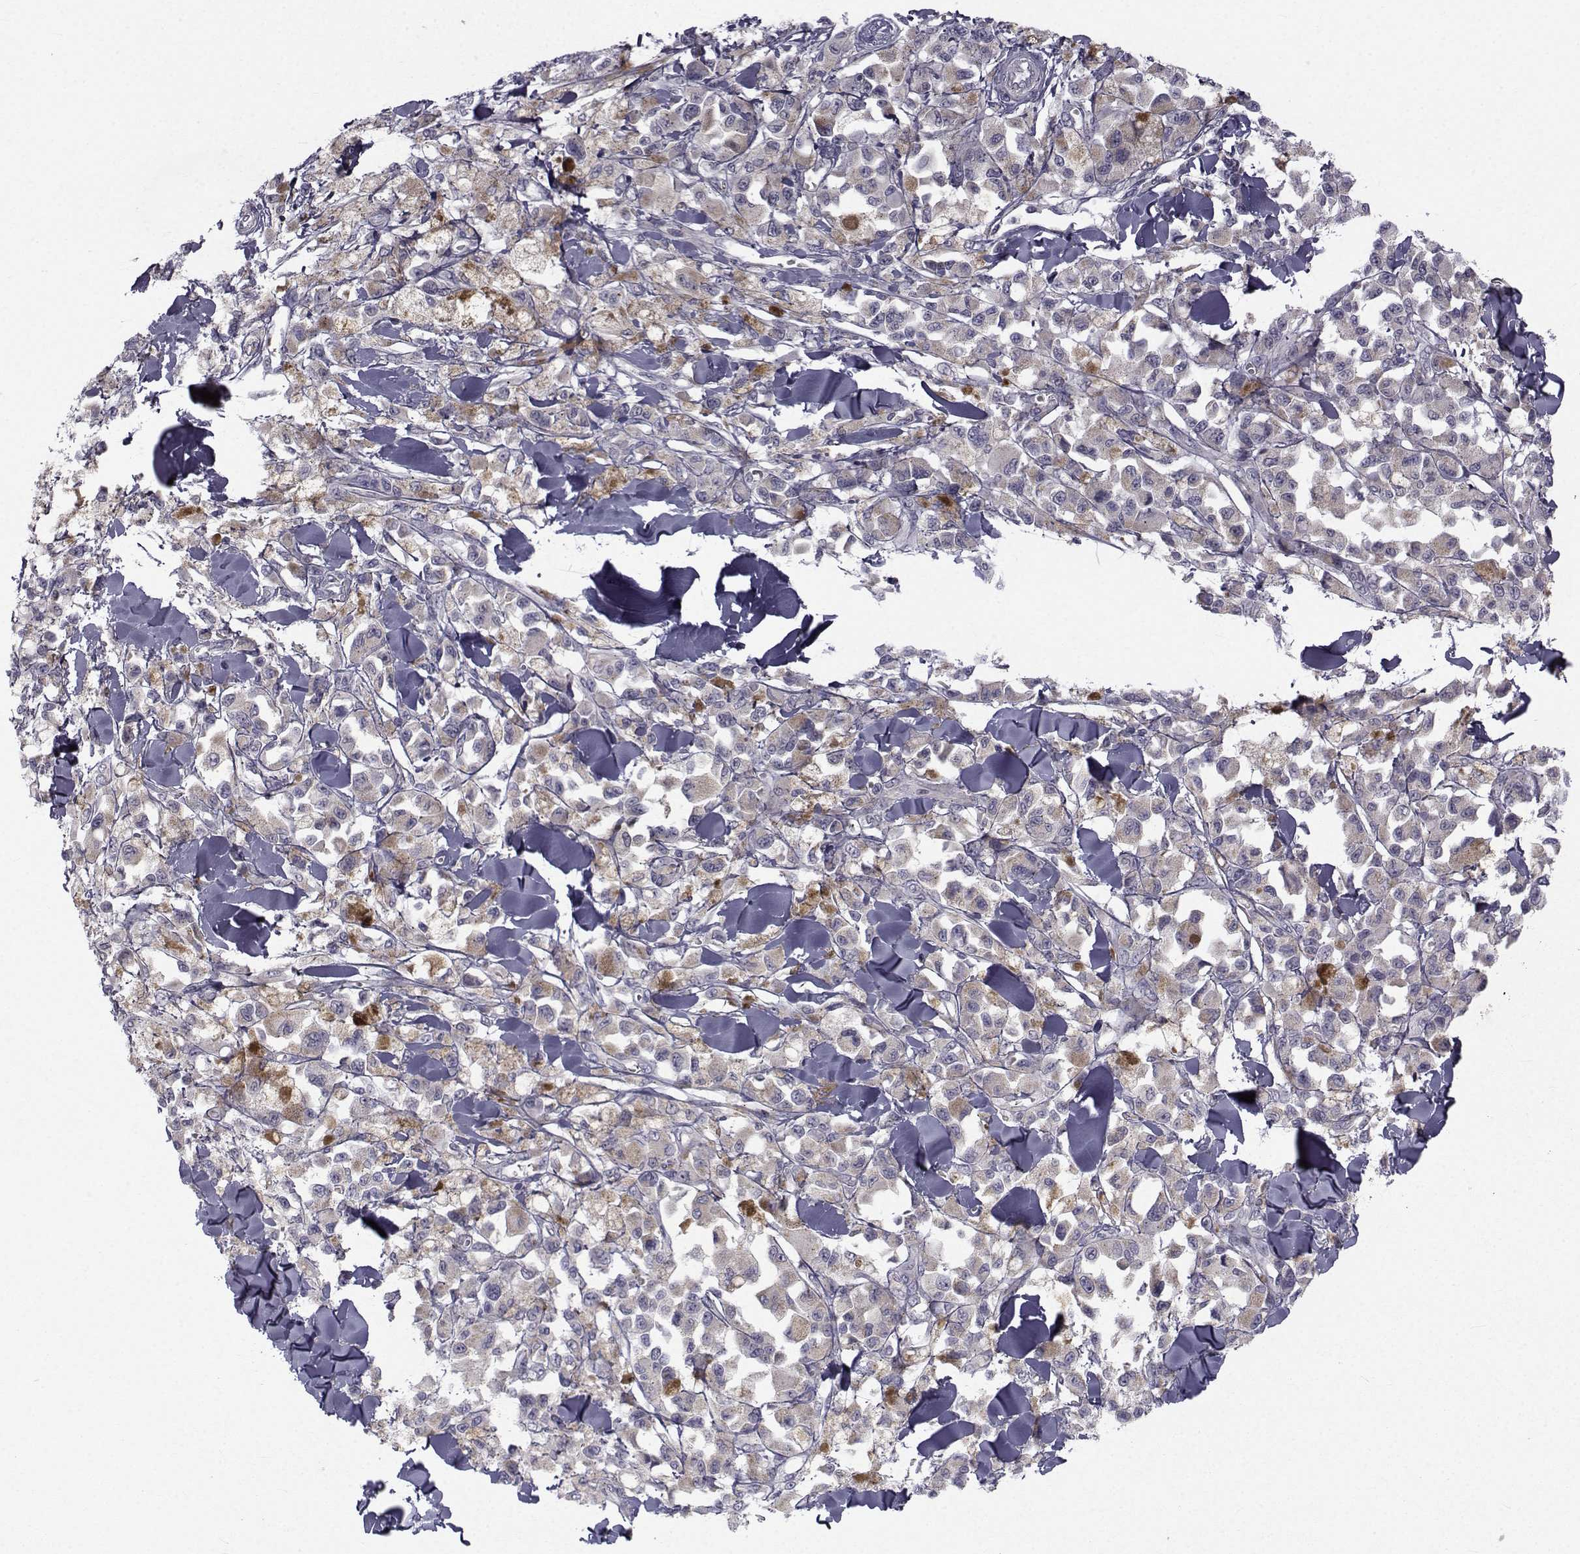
{"staining": {"intensity": "negative", "quantity": "none", "location": "none"}, "tissue": "melanoma", "cell_type": "Tumor cells", "image_type": "cancer", "snomed": [{"axis": "morphology", "description": "Malignant melanoma, NOS"}, {"axis": "topography", "description": "Skin"}], "caption": "High power microscopy photomicrograph of an immunohistochemistry (IHC) photomicrograph of malignant melanoma, revealing no significant positivity in tumor cells.", "gene": "ANGPT1", "patient": {"sex": "female", "age": 58}}